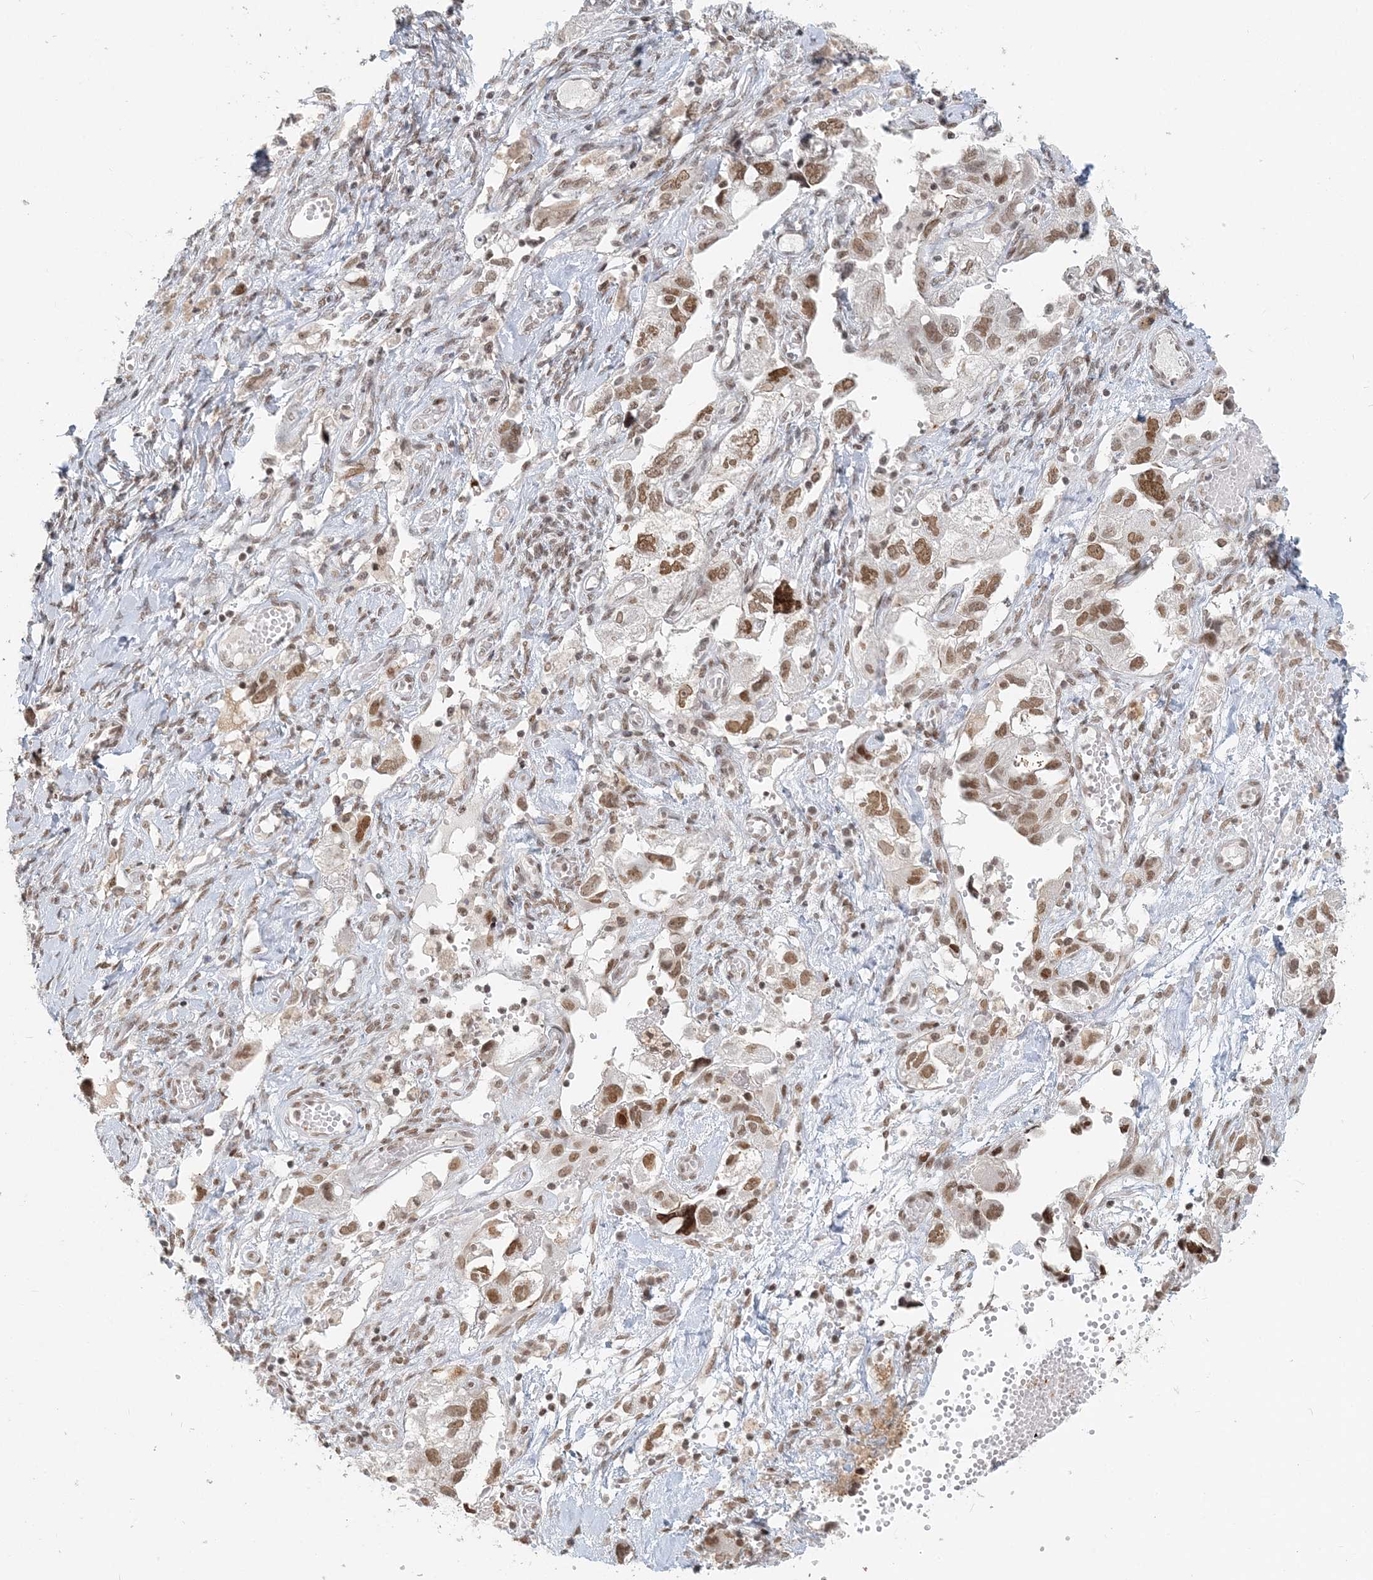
{"staining": {"intensity": "moderate", "quantity": ">75%", "location": "nuclear"}, "tissue": "ovarian cancer", "cell_type": "Tumor cells", "image_type": "cancer", "snomed": [{"axis": "morphology", "description": "Carcinoma, NOS"}, {"axis": "morphology", "description": "Cystadenocarcinoma, serous, NOS"}, {"axis": "topography", "description": "Ovary"}], "caption": "Immunohistochemistry (DAB) staining of human ovarian cancer demonstrates moderate nuclear protein staining in about >75% of tumor cells. The protein is shown in brown color, while the nuclei are stained blue.", "gene": "BAZ1B", "patient": {"sex": "female", "age": 69}}